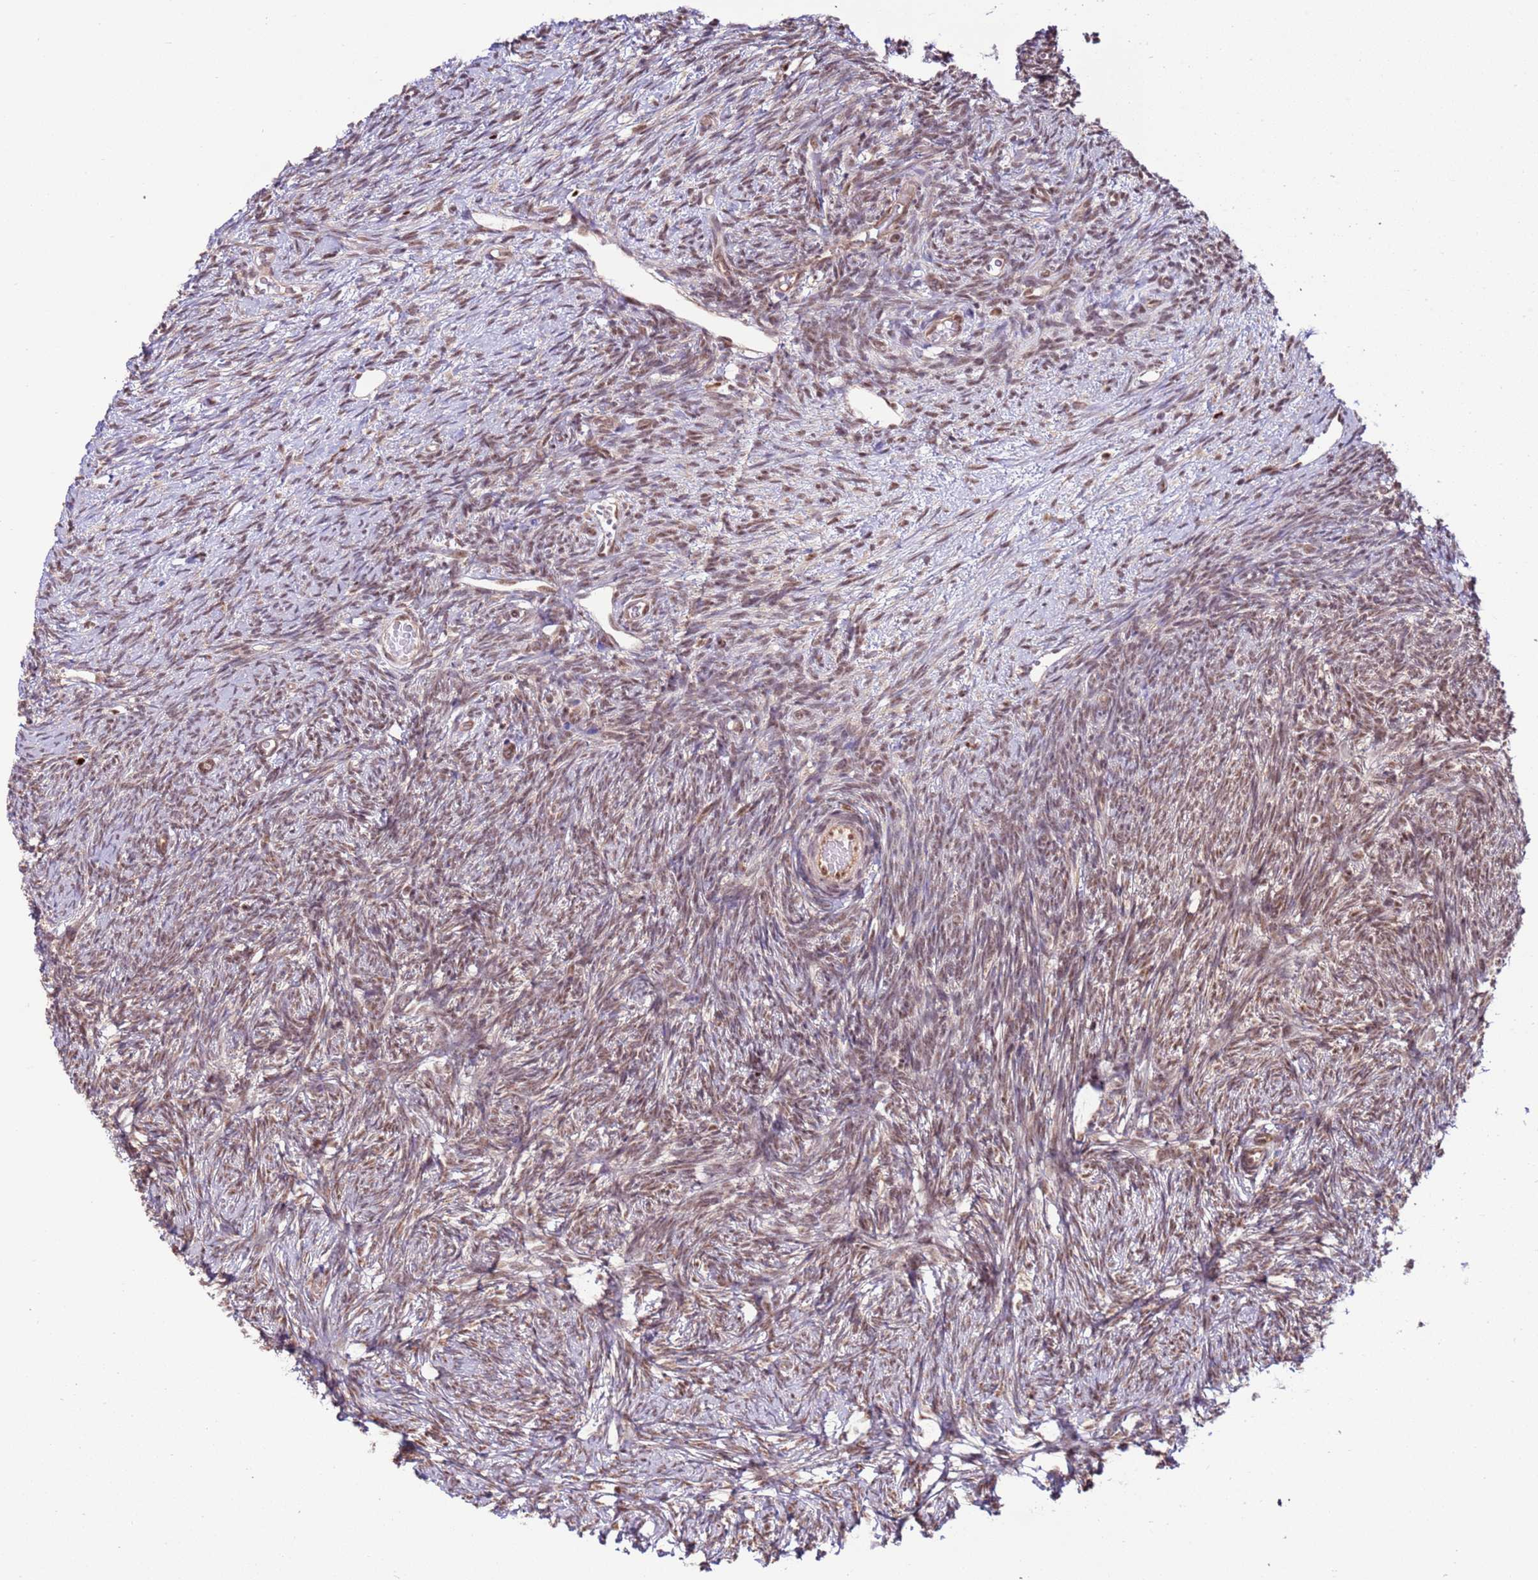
{"staining": {"intensity": "moderate", "quantity": ">75%", "location": "nuclear"}, "tissue": "ovary", "cell_type": "Follicle cells", "image_type": "normal", "snomed": [{"axis": "morphology", "description": "Normal tissue, NOS"}, {"axis": "topography", "description": "Ovary"}], "caption": "DAB (3,3'-diaminobenzidine) immunohistochemical staining of unremarkable ovary displays moderate nuclear protein expression in approximately >75% of follicle cells.", "gene": "PRPF6", "patient": {"sex": "female", "age": 39}}